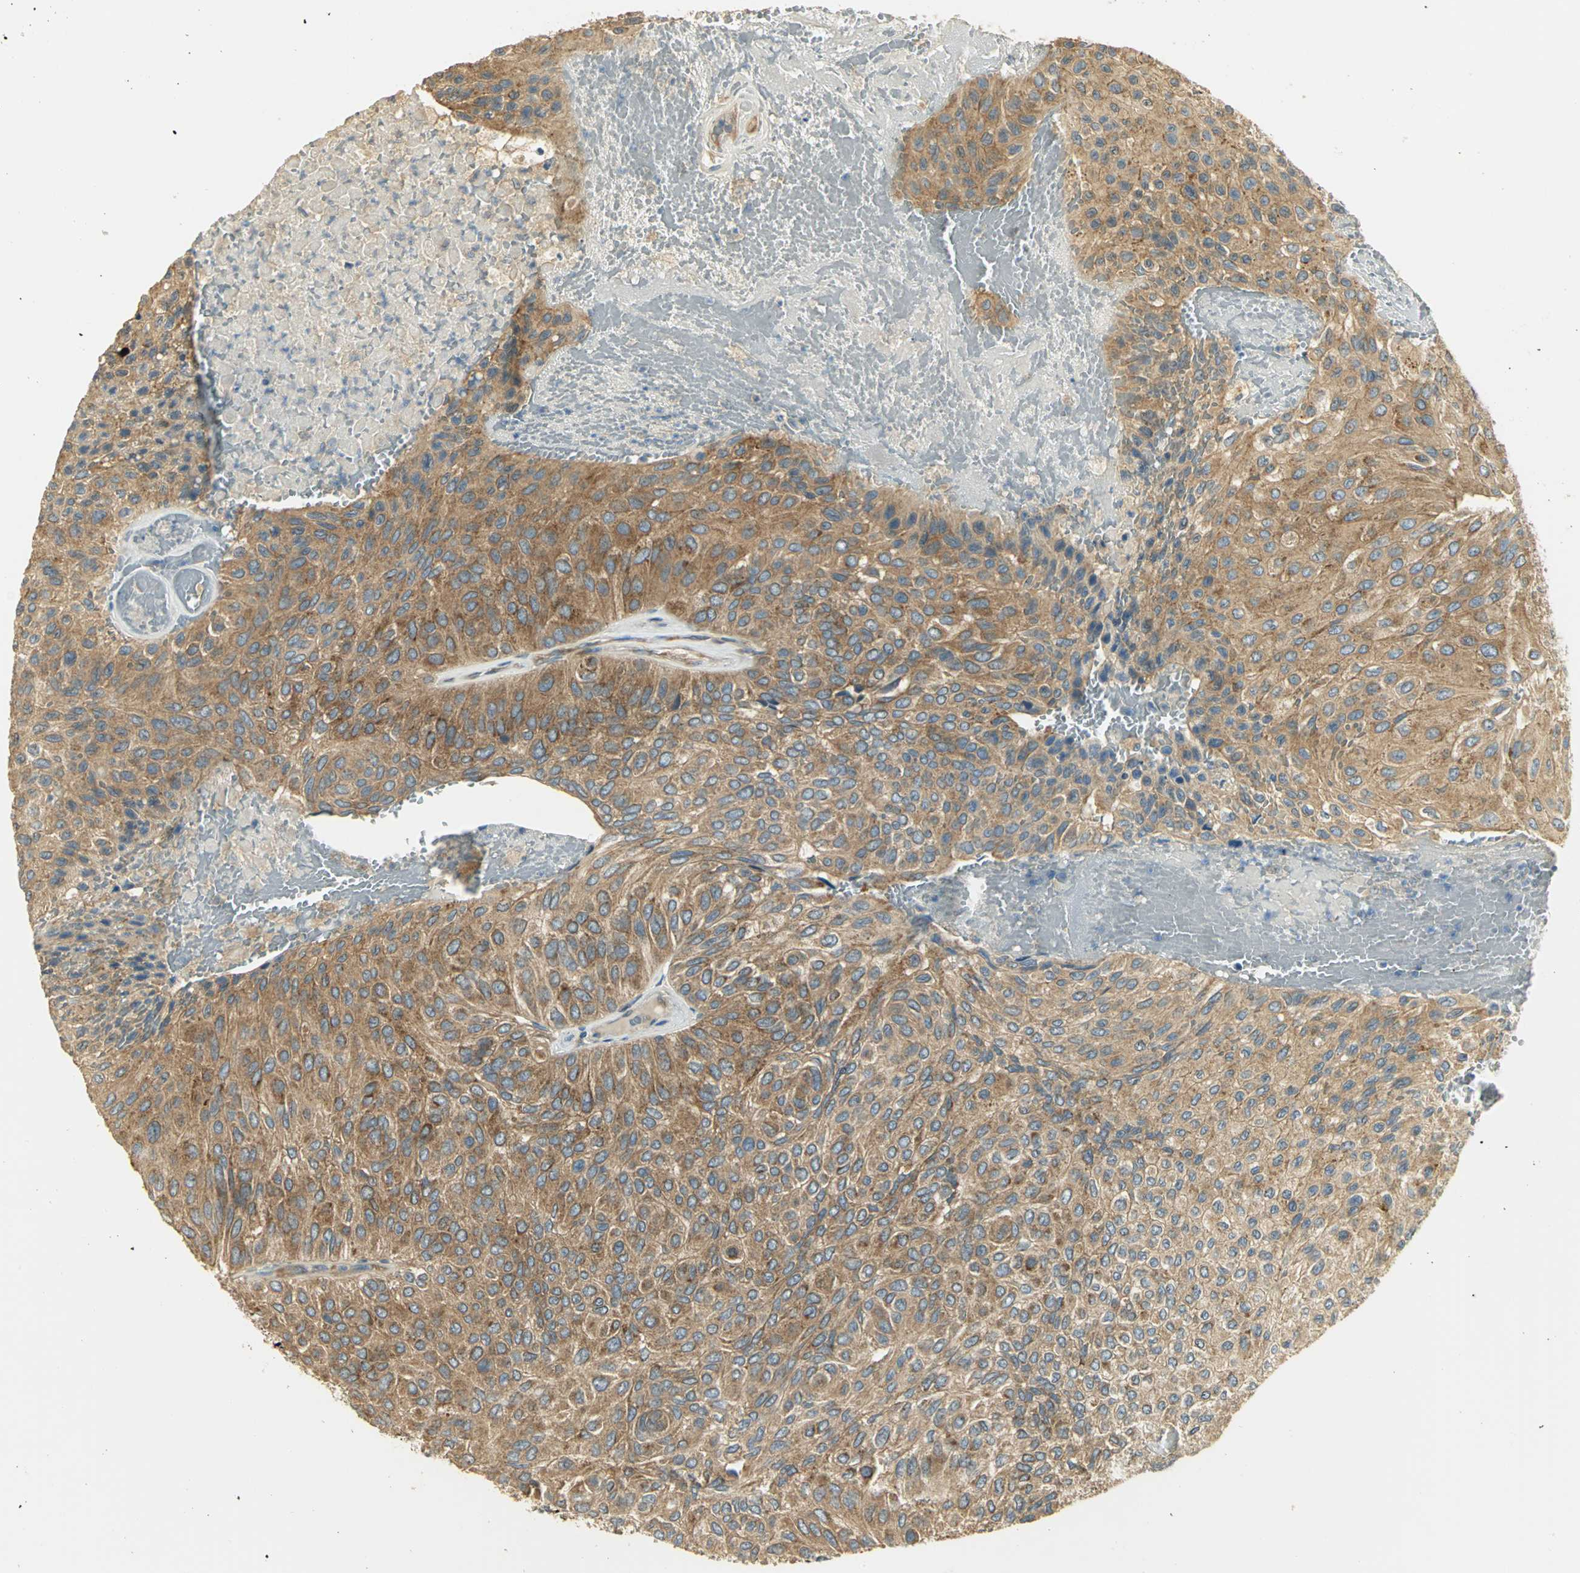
{"staining": {"intensity": "moderate", "quantity": ">75%", "location": "cytoplasmic/membranous"}, "tissue": "urothelial cancer", "cell_type": "Tumor cells", "image_type": "cancer", "snomed": [{"axis": "morphology", "description": "Urothelial carcinoma, High grade"}, {"axis": "topography", "description": "Urinary bladder"}], "caption": "High-grade urothelial carcinoma stained with a protein marker demonstrates moderate staining in tumor cells.", "gene": "RARS1", "patient": {"sex": "male", "age": 66}}